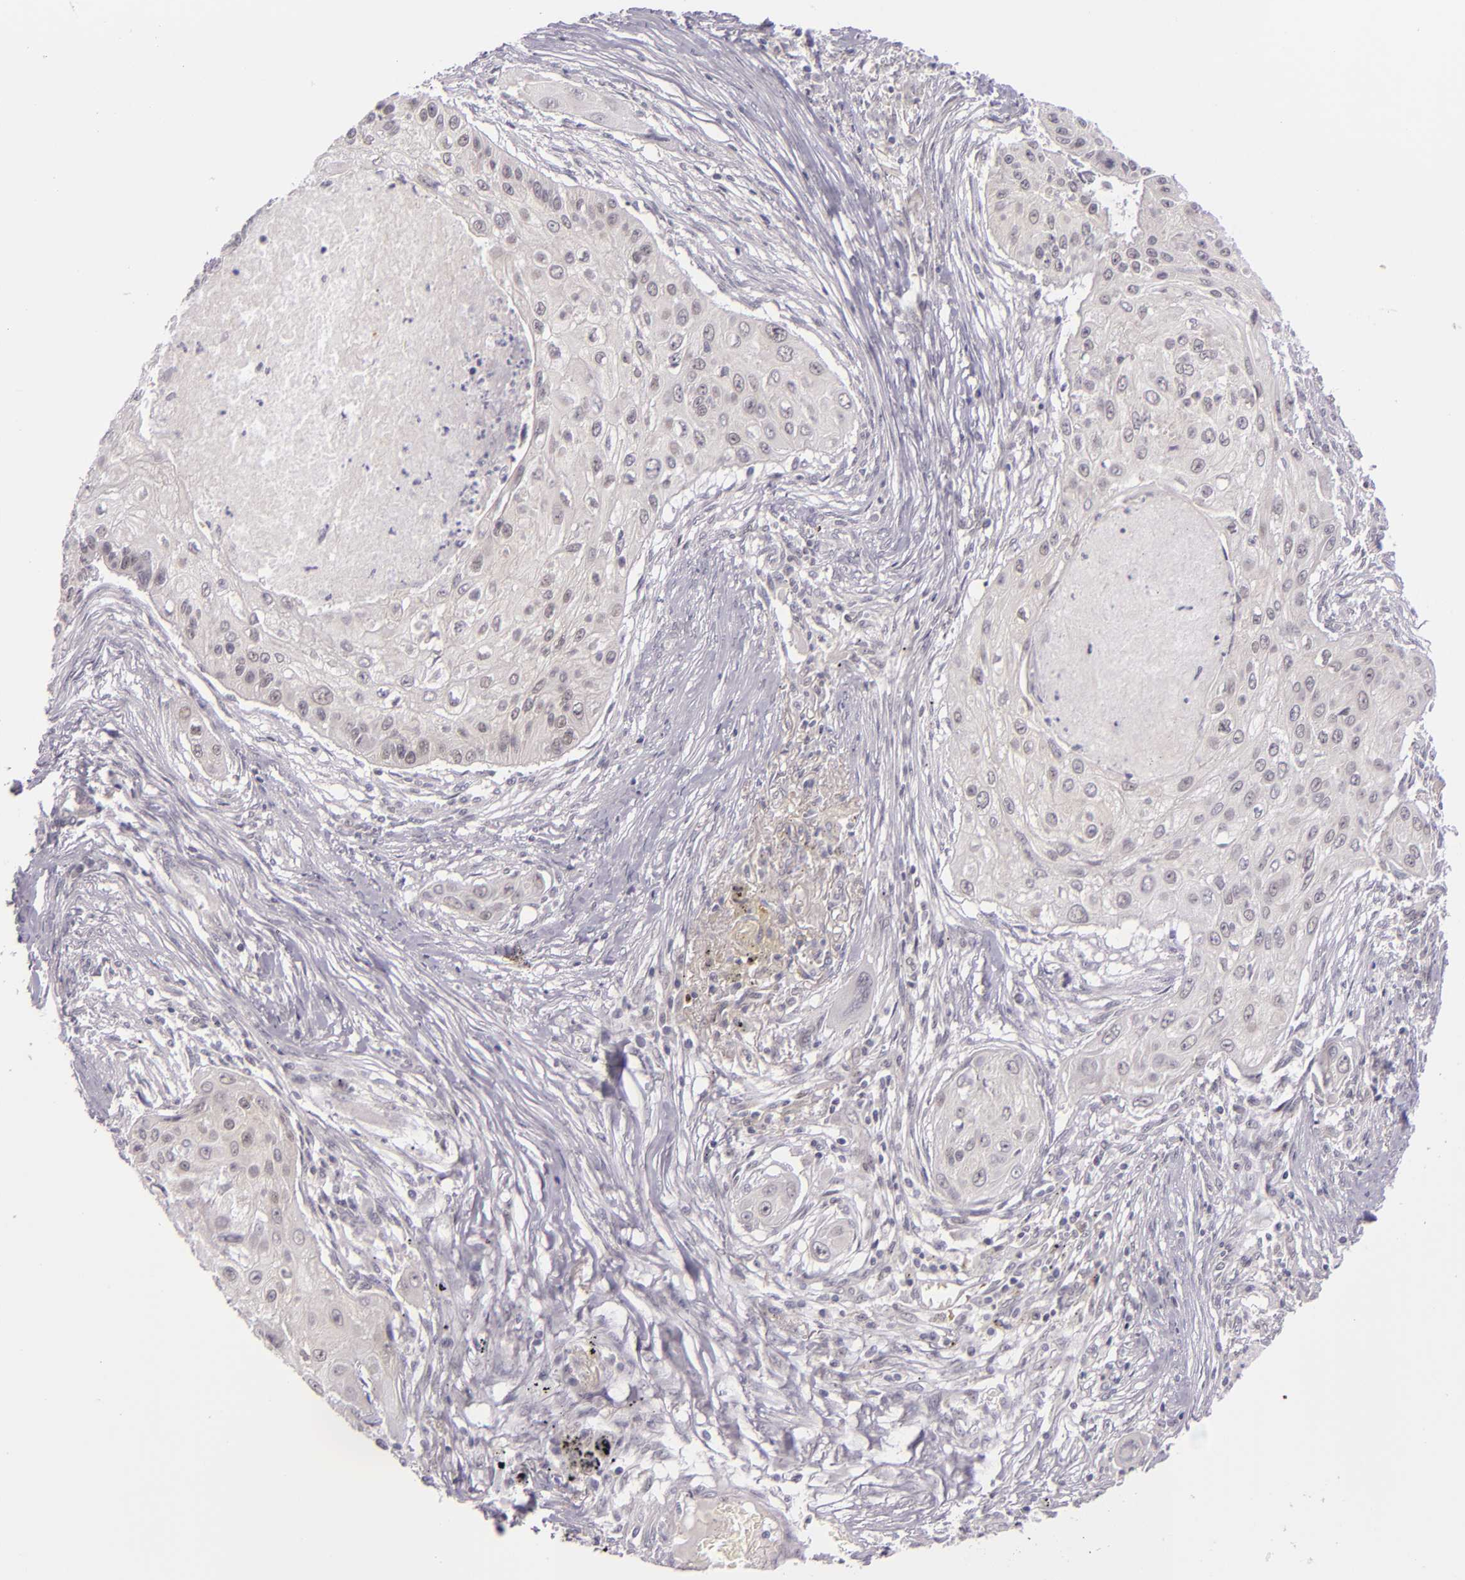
{"staining": {"intensity": "negative", "quantity": "none", "location": "none"}, "tissue": "lung cancer", "cell_type": "Tumor cells", "image_type": "cancer", "snomed": [{"axis": "morphology", "description": "Squamous cell carcinoma, NOS"}, {"axis": "topography", "description": "Lung"}], "caption": "Tumor cells show no significant protein staining in squamous cell carcinoma (lung). (Immunohistochemistry, brightfield microscopy, high magnification).", "gene": "BCL3", "patient": {"sex": "male", "age": 71}}